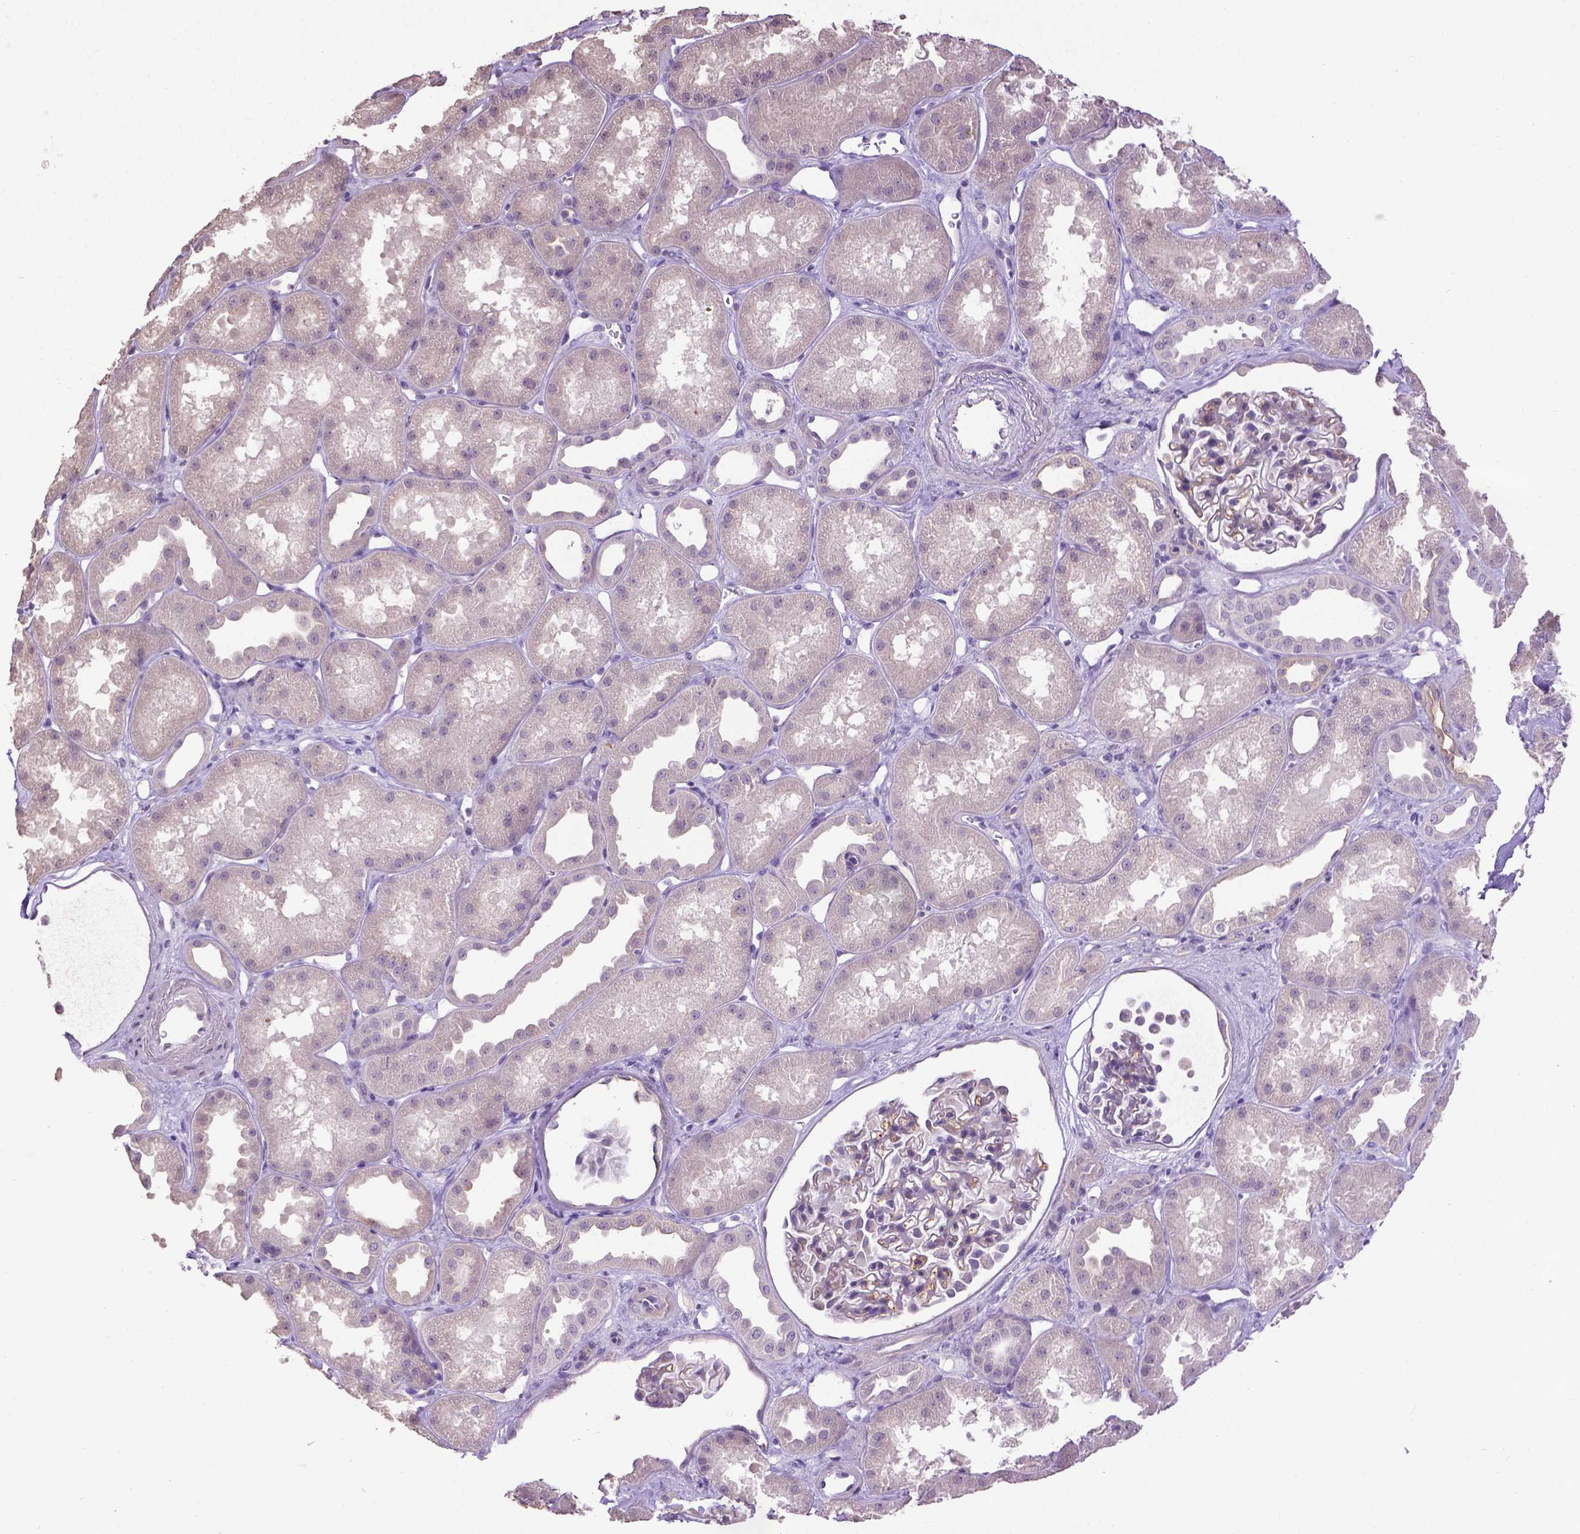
{"staining": {"intensity": "negative", "quantity": "none", "location": "none"}, "tissue": "kidney", "cell_type": "Cells in glomeruli", "image_type": "normal", "snomed": [{"axis": "morphology", "description": "Normal tissue, NOS"}, {"axis": "topography", "description": "Kidney"}], "caption": "The micrograph reveals no significant expression in cells in glomeruli of kidney.", "gene": "CPM", "patient": {"sex": "male", "age": 61}}